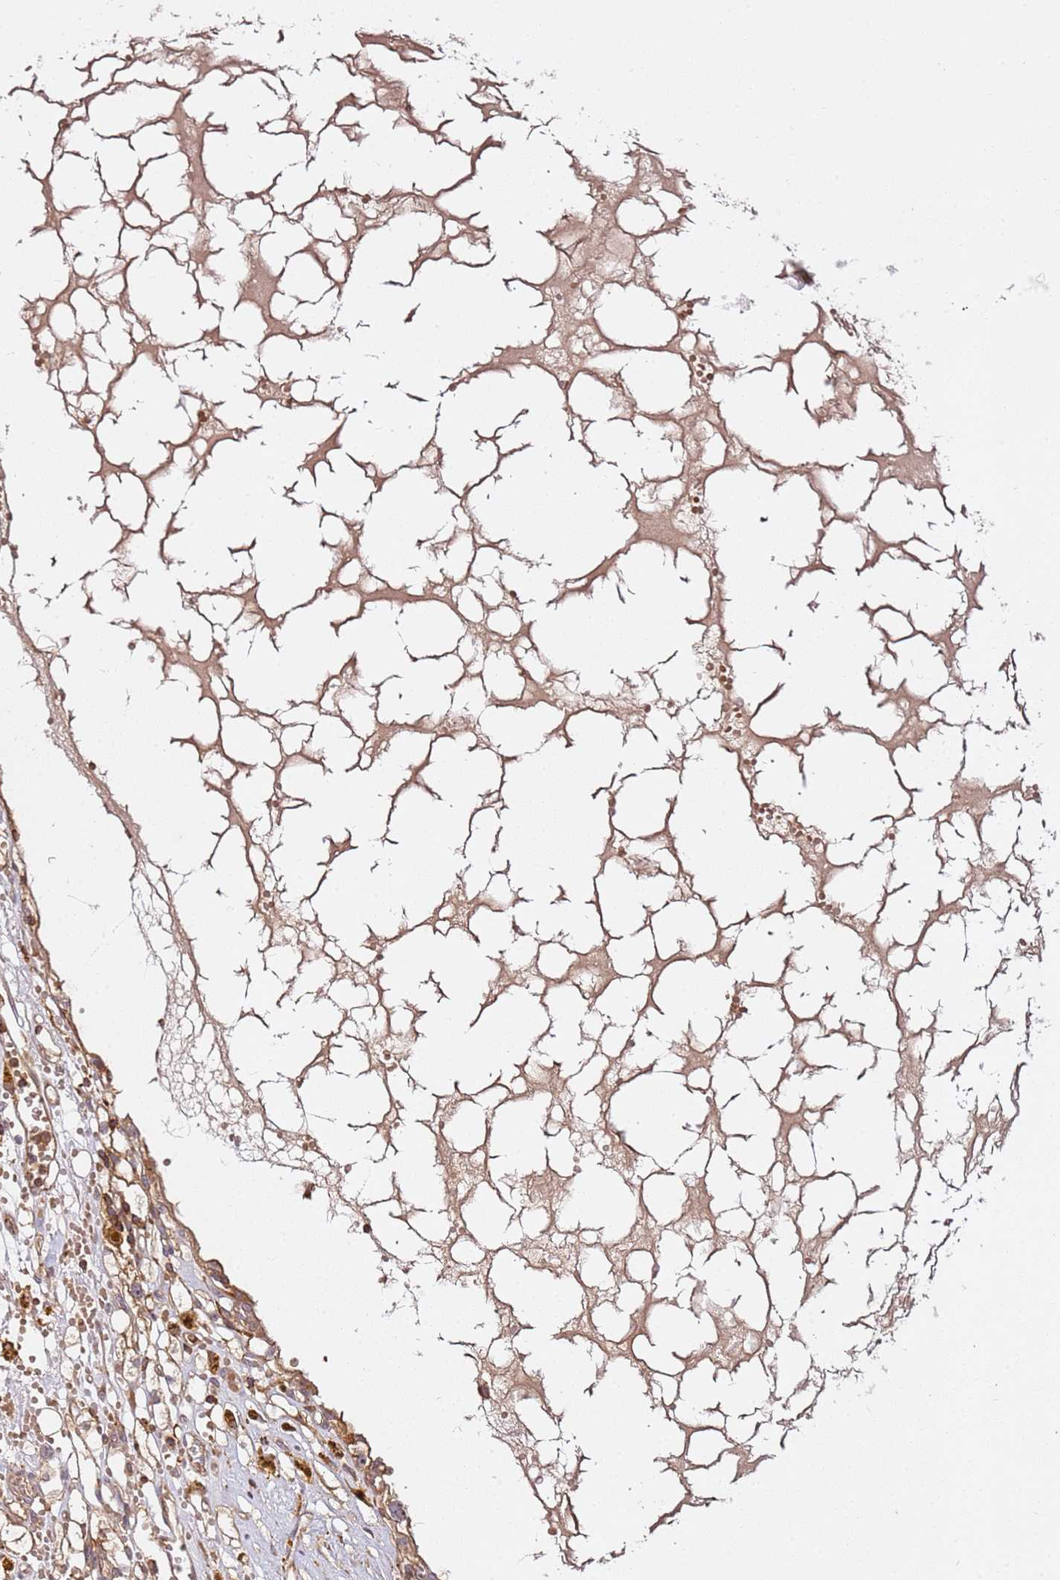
{"staining": {"intensity": "moderate", "quantity": ">75%", "location": "cytoplasmic/membranous"}, "tissue": "renal cancer", "cell_type": "Tumor cells", "image_type": "cancer", "snomed": [{"axis": "morphology", "description": "Adenocarcinoma, NOS"}, {"axis": "topography", "description": "Kidney"}], "caption": "Protein expression analysis of human renal adenocarcinoma reveals moderate cytoplasmic/membranous staining in about >75% of tumor cells.", "gene": "PRMT7", "patient": {"sex": "male", "age": 56}}